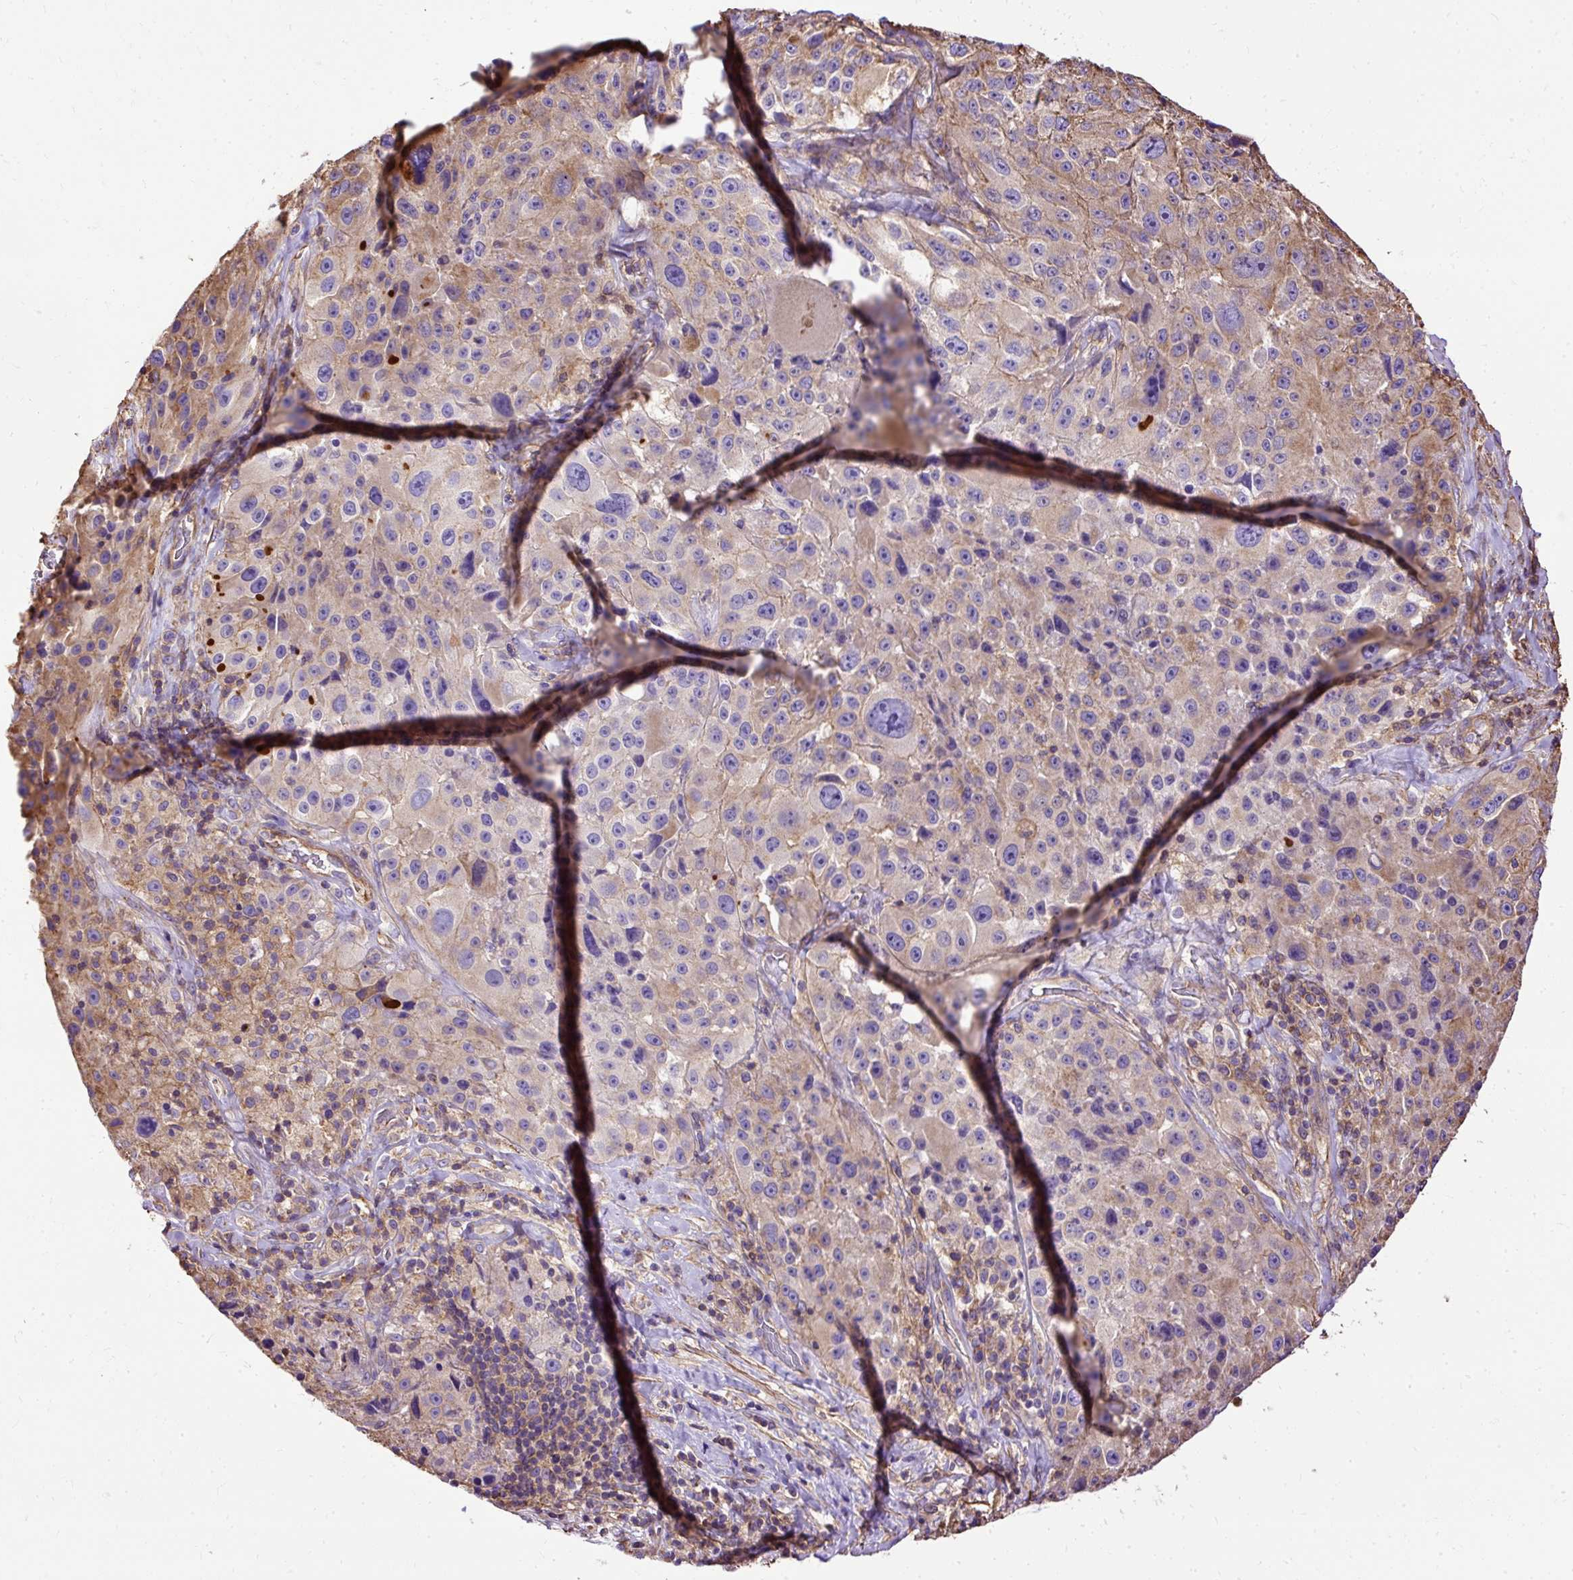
{"staining": {"intensity": "weak", "quantity": "25%-75%", "location": "cytoplasmic/membranous"}, "tissue": "melanoma", "cell_type": "Tumor cells", "image_type": "cancer", "snomed": [{"axis": "morphology", "description": "Malignant melanoma, Metastatic site"}, {"axis": "topography", "description": "Lymph node"}], "caption": "Immunohistochemical staining of malignant melanoma (metastatic site) reveals weak cytoplasmic/membranous protein positivity in approximately 25%-75% of tumor cells. The protein is stained brown, and the nuclei are stained in blue (DAB IHC with brightfield microscopy, high magnification).", "gene": "KLHL11", "patient": {"sex": "male", "age": 62}}